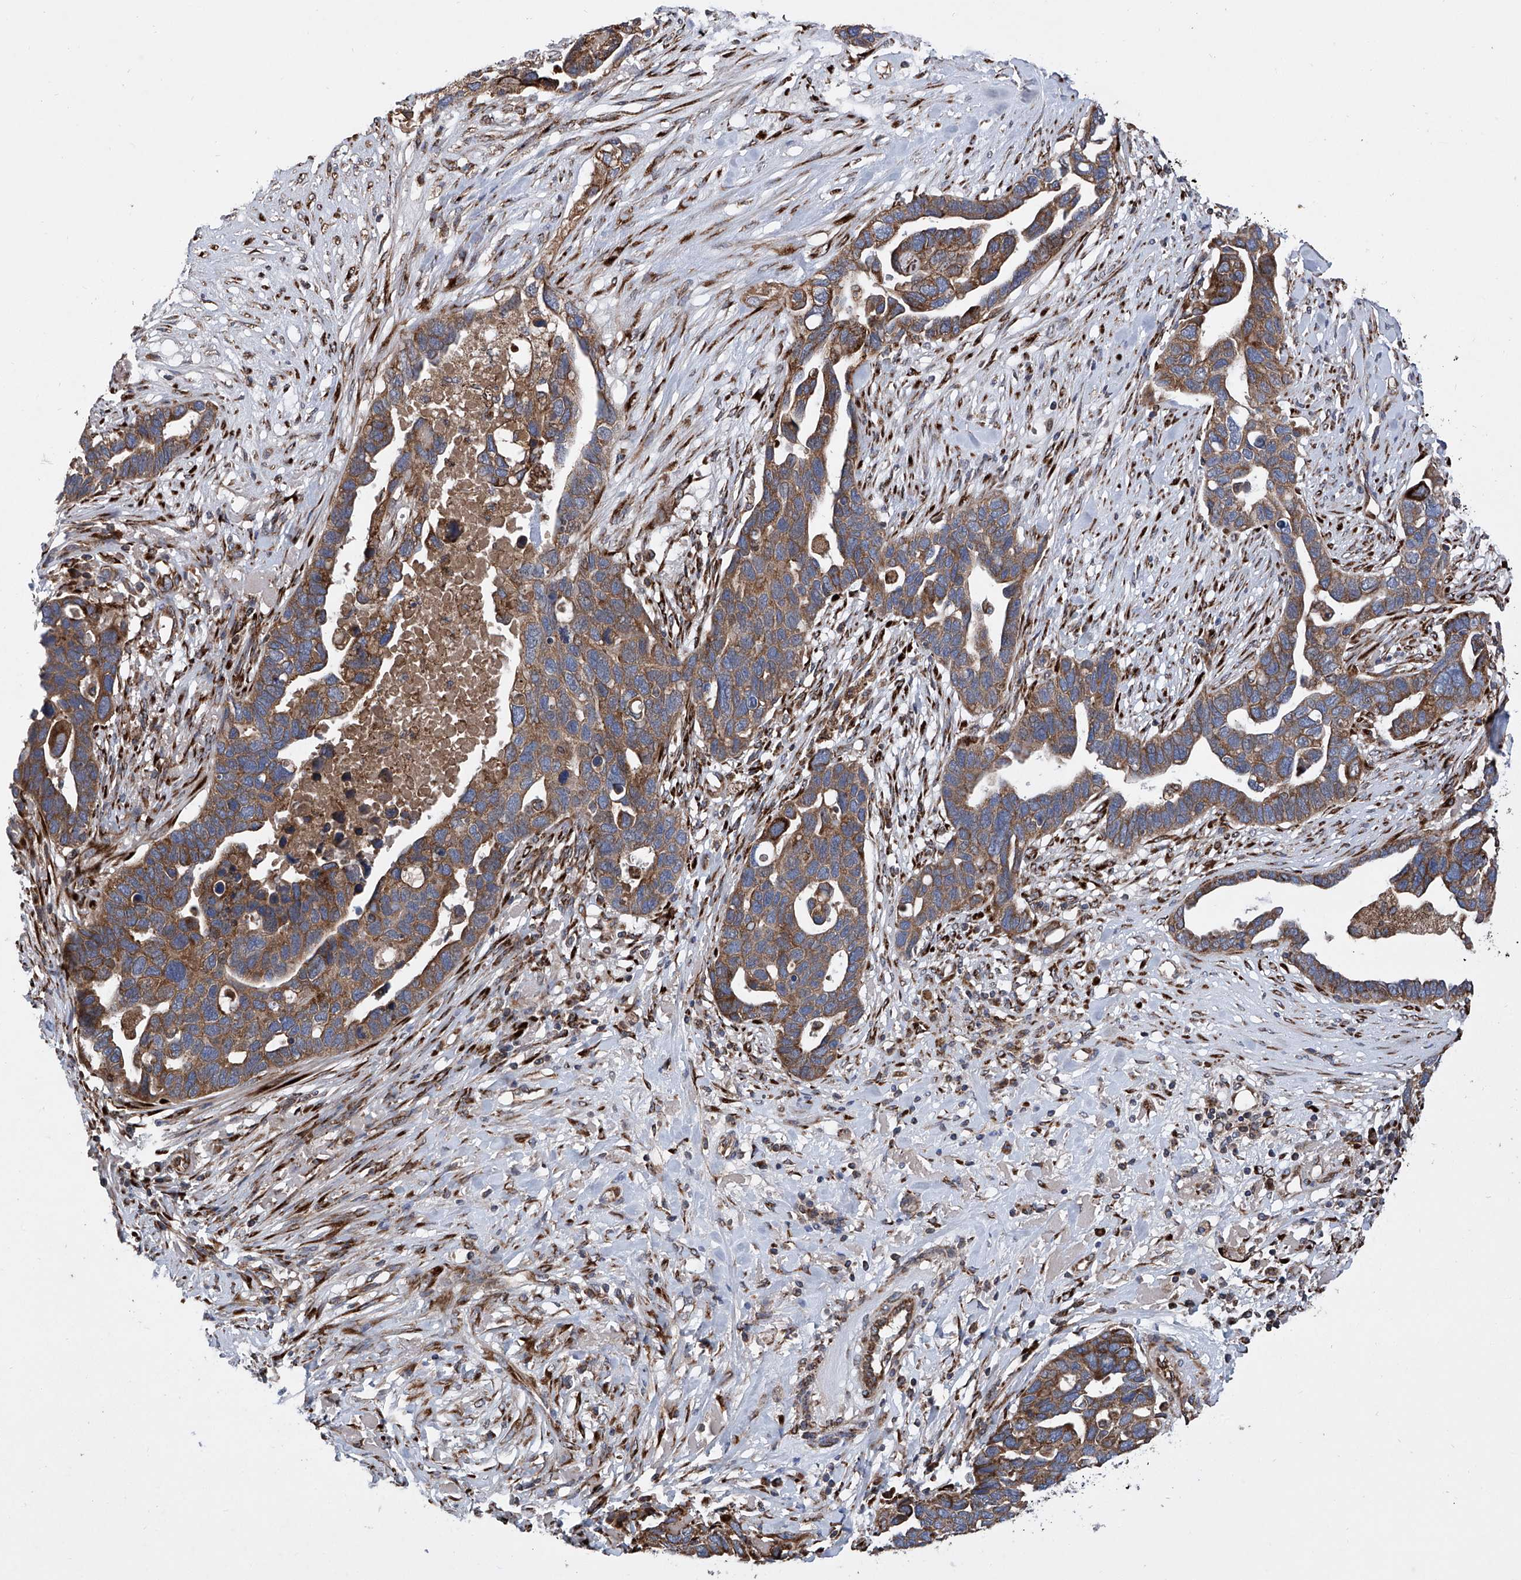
{"staining": {"intensity": "moderate", "quantity": ">75%", "location": "cytoplasmic/membranous"}, "tissue": "ovarian cancer", "cell_type": "Tumor cells", "image_type": "cancer", "snomed": [{"axis": "morphology", "description": "Cystadenocarcinoma, serous, NOS"}, {"axis": "topography", "description": "Ovary"}], "caption": "Tumor cells demonstrate medium levels of moderate cytoplasmic/membranous positivity in about >75% of cells in human ovarian cancer. (IHC, brightfield microscopy, high magnification).", "gene": "ASCC3", "patient": {"sex": "female", "age": 54}}